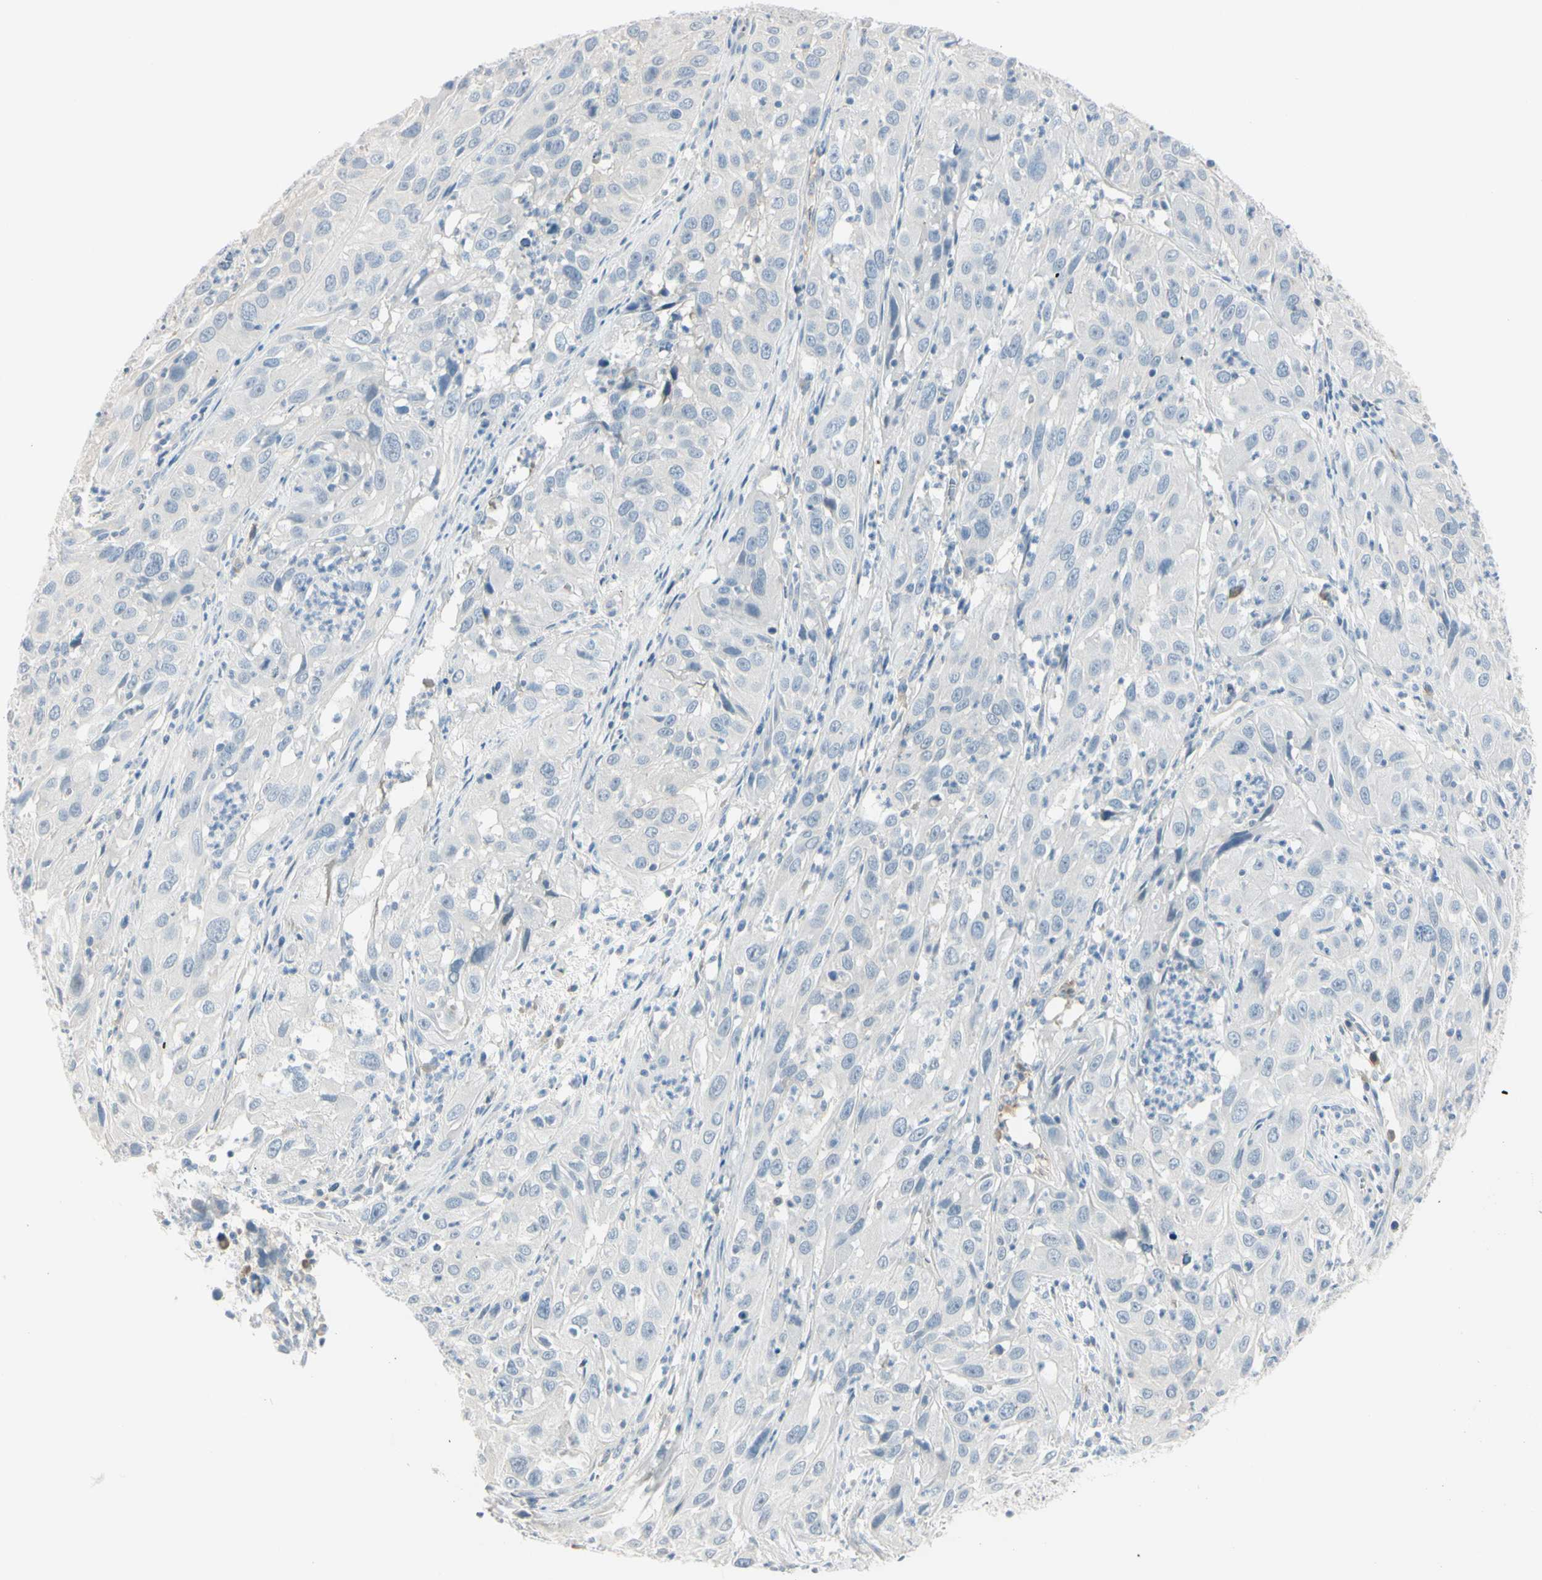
{"staining": {"intensity": "negative", "quantity": "none", "location": "none"}, "tissue": "cervical cancer", "cell_type": "Tumor cells", "image_type": "cancer", "snomed": [{"axis": "morphology", "description": "Squamous cell carcinoma, NOS"}, {"axis": "topography", "description": "Cervix"}], "caption": "The micrograph displays no staining of tumor cells in cervical squamous cell carcinoma.", "gene": "ASB9", "patient": {"sex": "female", "age": 32}}